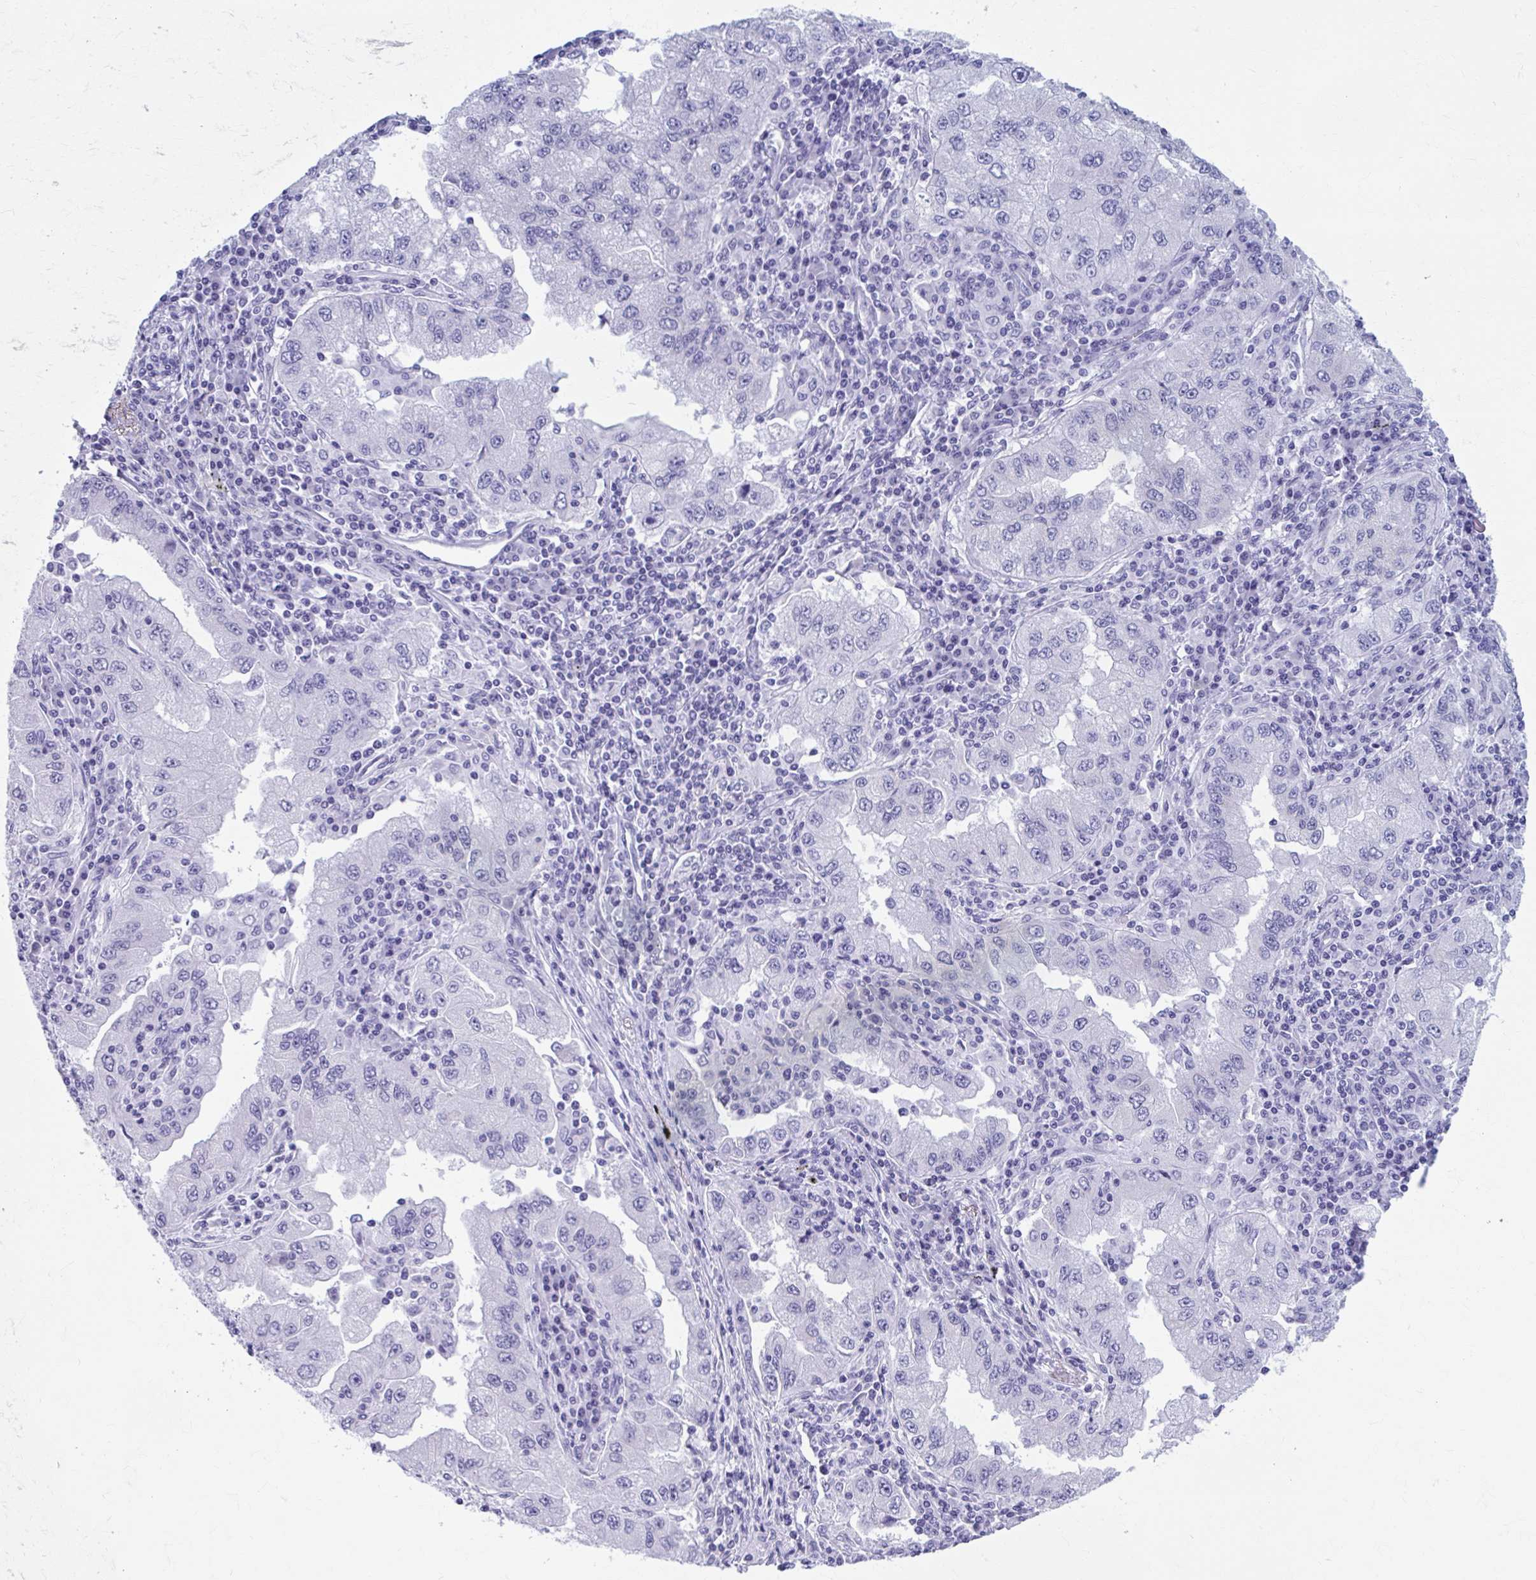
{"staining": {"intensity": "negative", "quantity": "none", "location": "none"}, "tissue": "lung cancer", "cell_type": "Tumor cells", "image_type": "cancer", "snomed": [{"axis": "morphology", "description": "Adenocarcinoma, NOS"}, {"axis": "morphology", "description": "Adenocarcinoma primary or metastatic"}, {"axis": "topography", "description": "Lung"}], "caption": "Tumor cells are negative for protein expression in human adenocarcinoma primary or metastatic (lung).", "gene": "KCNE2", "patient": {"sex": "male", "age": 74}}